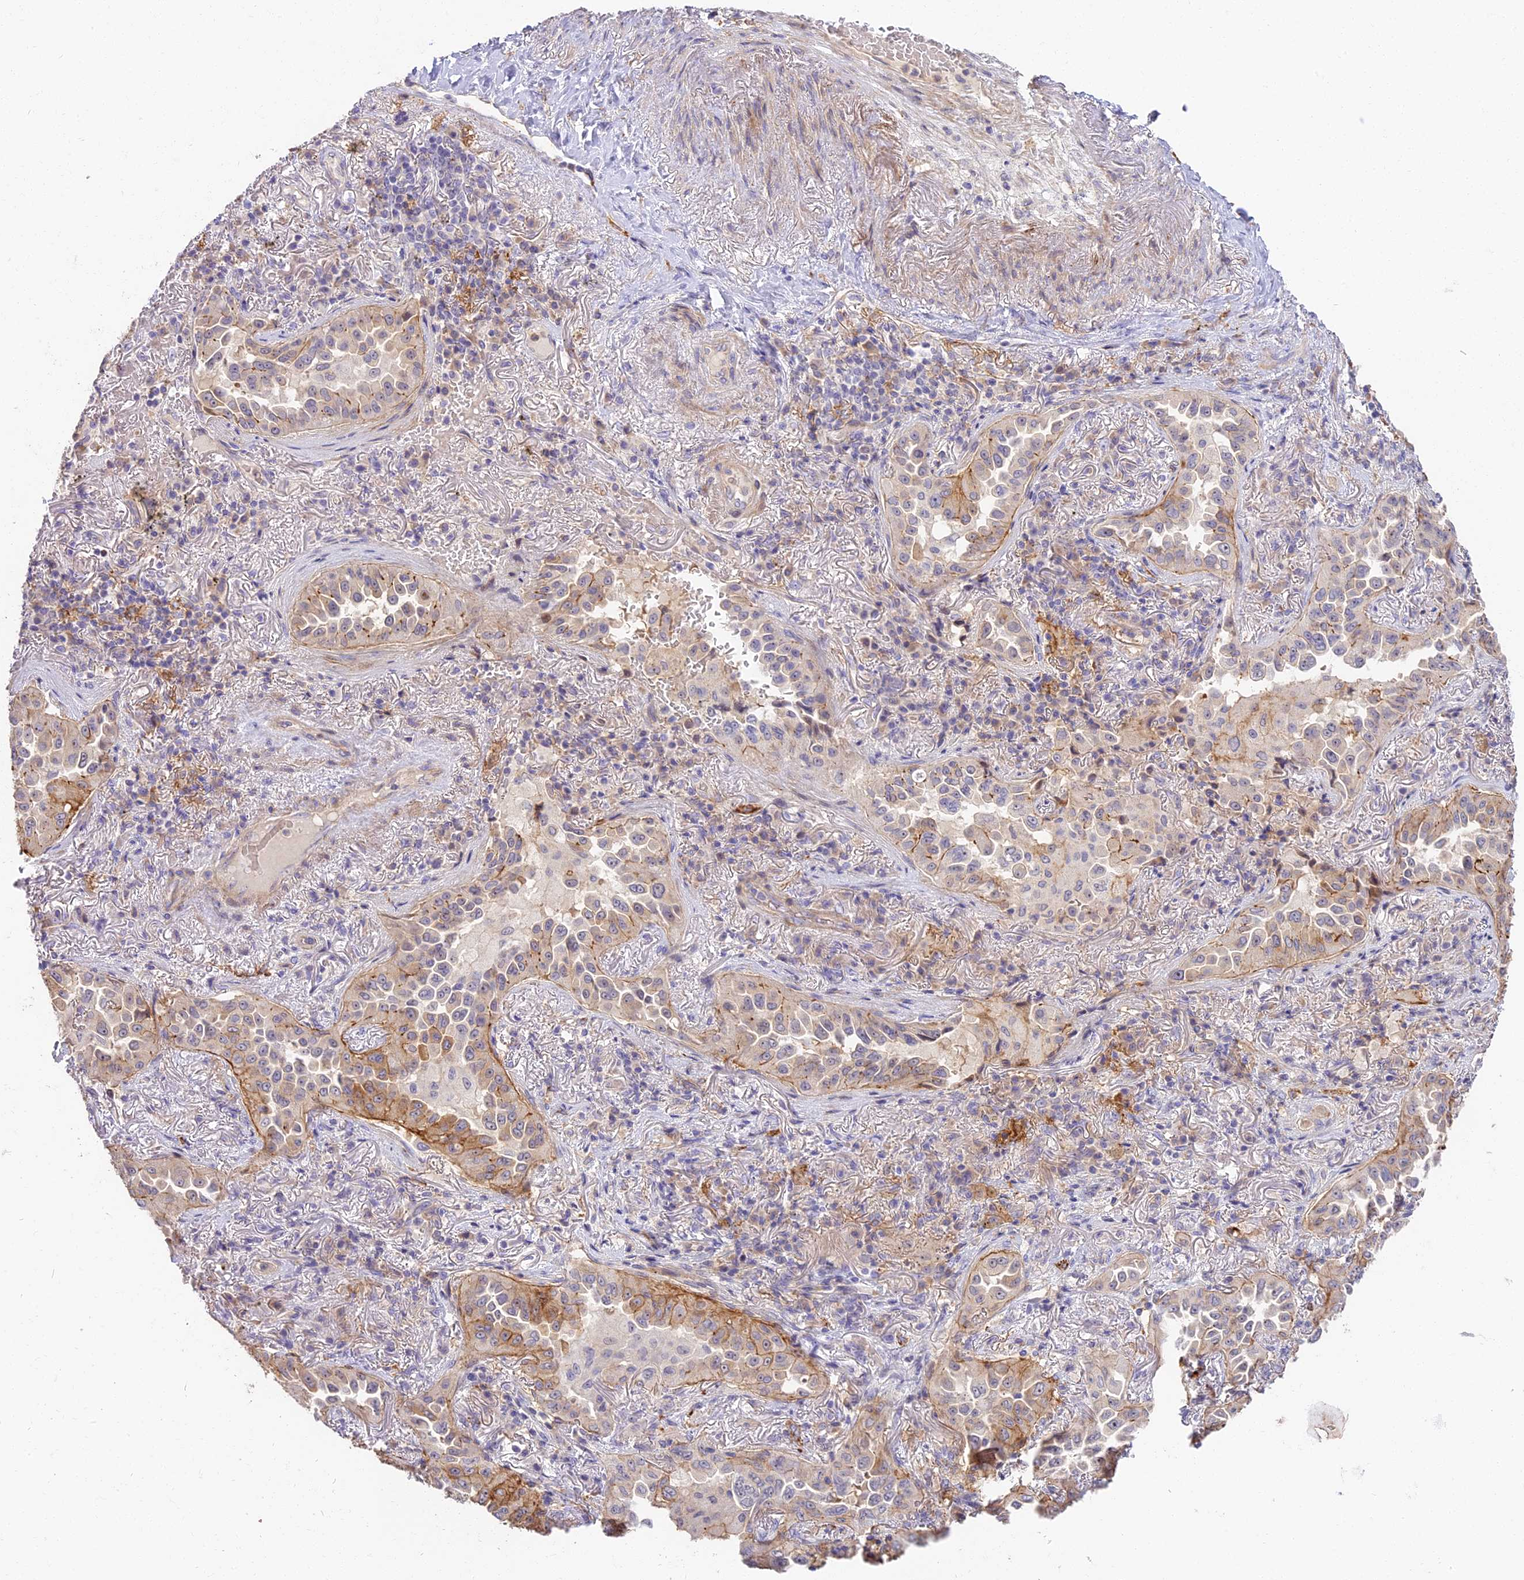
{"staining": {"intensity": "moderate", "quantity": "<25%", "location": "cytoplasmic/membranous"}, "tissue": "lung cancer", "cell_type": "Tumor cells", "image_type": "cancer", "snomed": [{"axis": "morphology", "description": "Adenocarcinoma, NOS"}, {"axis": "topography", "description": "Lung"}], "caption": "There is low levels of moderate cytoplasmic/membranous expression in tumor cells of lung adenocarcinoma, as demonstrated by immunohistochemical staining (brown color).", "gene": "NOD2", "patient": {"sex": "female", "age": 69}}